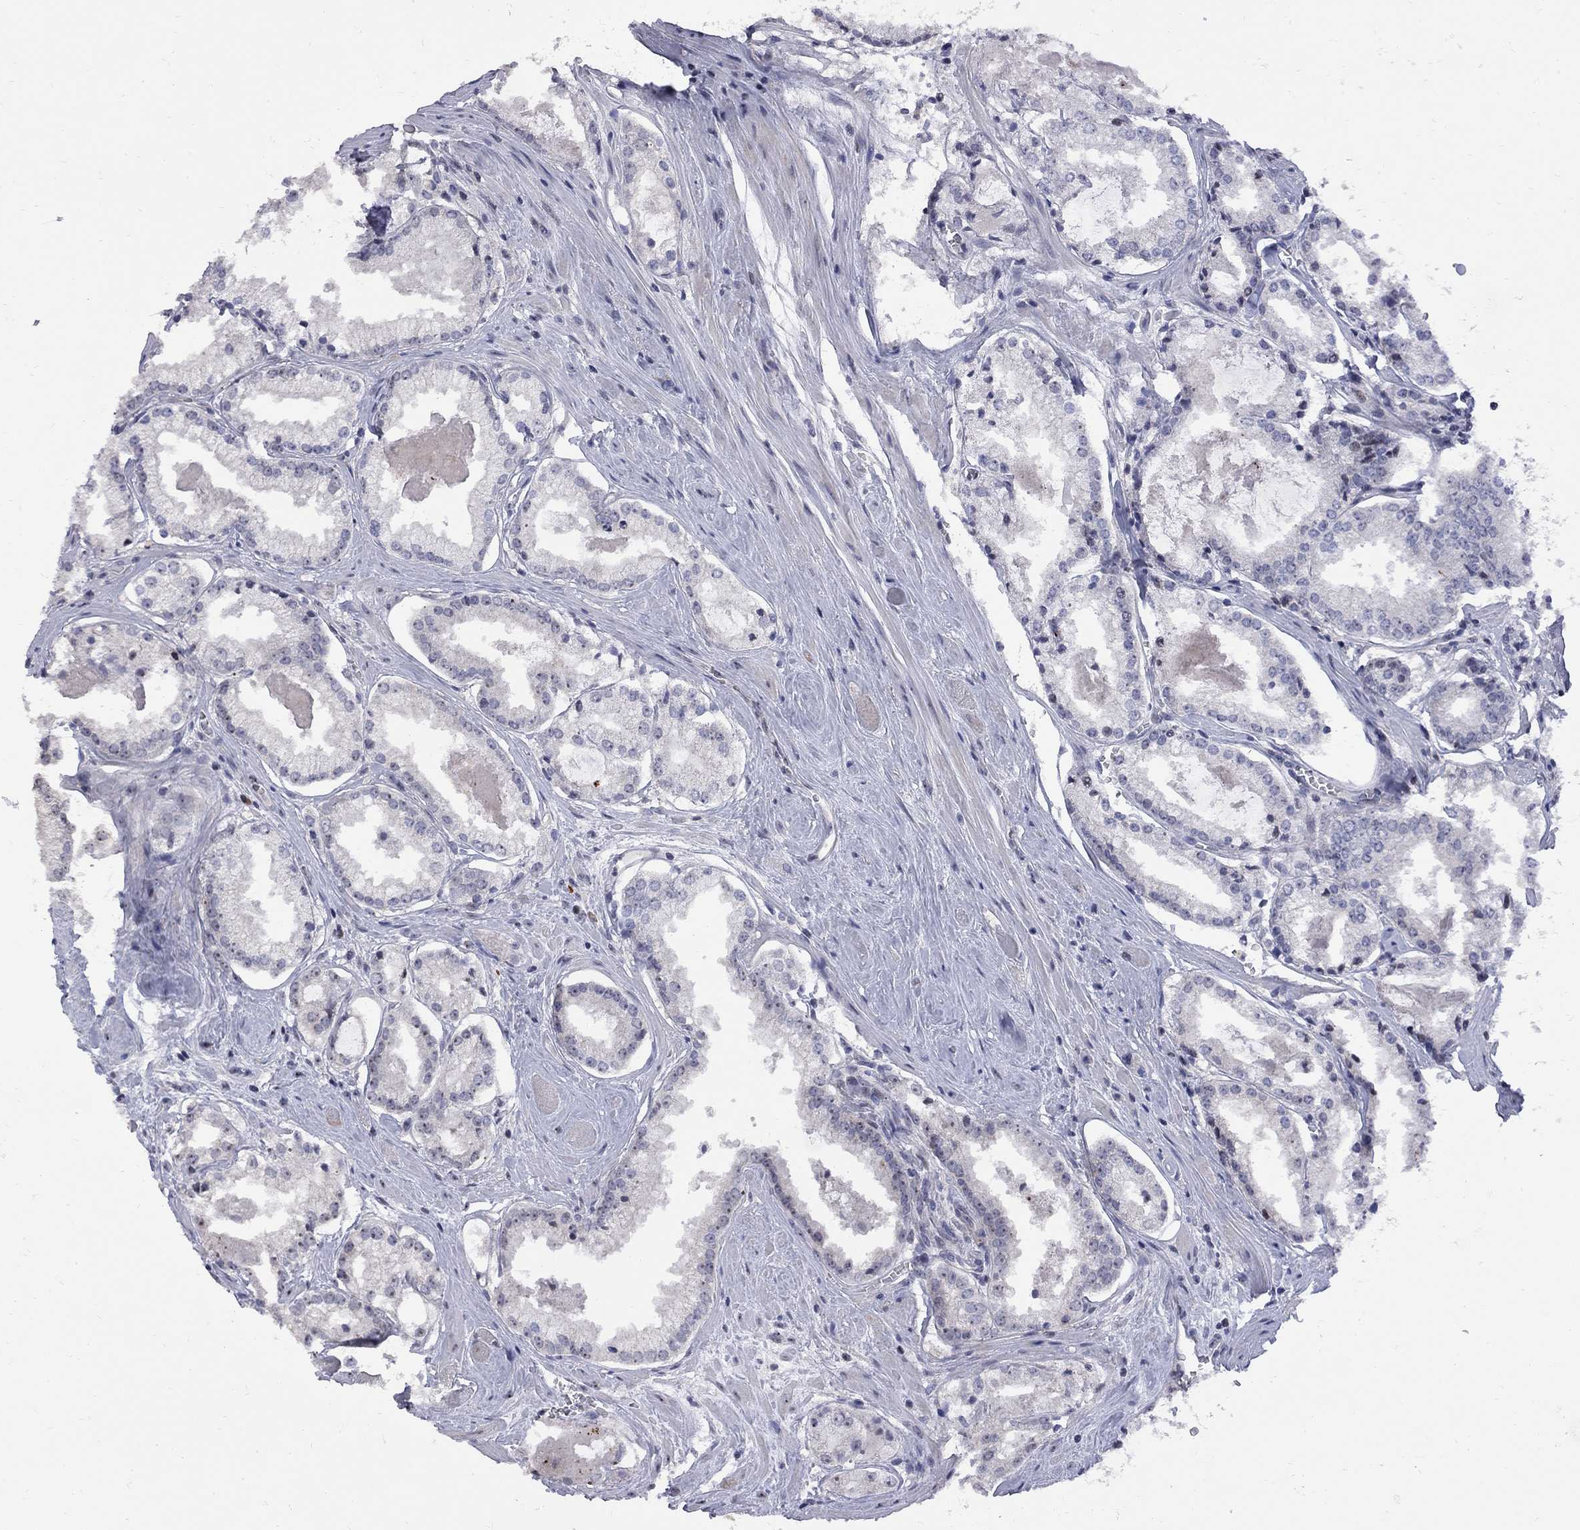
{"staining": {"intensity": "weak", "quantity": "<25%", "location": "nuclear"}, "tissue": "prostate cancer", "cell_type": "Tumor cells", "image_type": "cancer", "snomed": [{"axis": "morphology", "description": "Adenocarcinoma, NOS"}, {"axis": "topography", "description": "Prostate"}], "caption": "High power microscopy micrograph of an IHC photomicrograph of prostate cancer, revealing no significant expression in tumor cells.", "gene": "DHX33", "patient": {"sex": "male", "age": 72}}